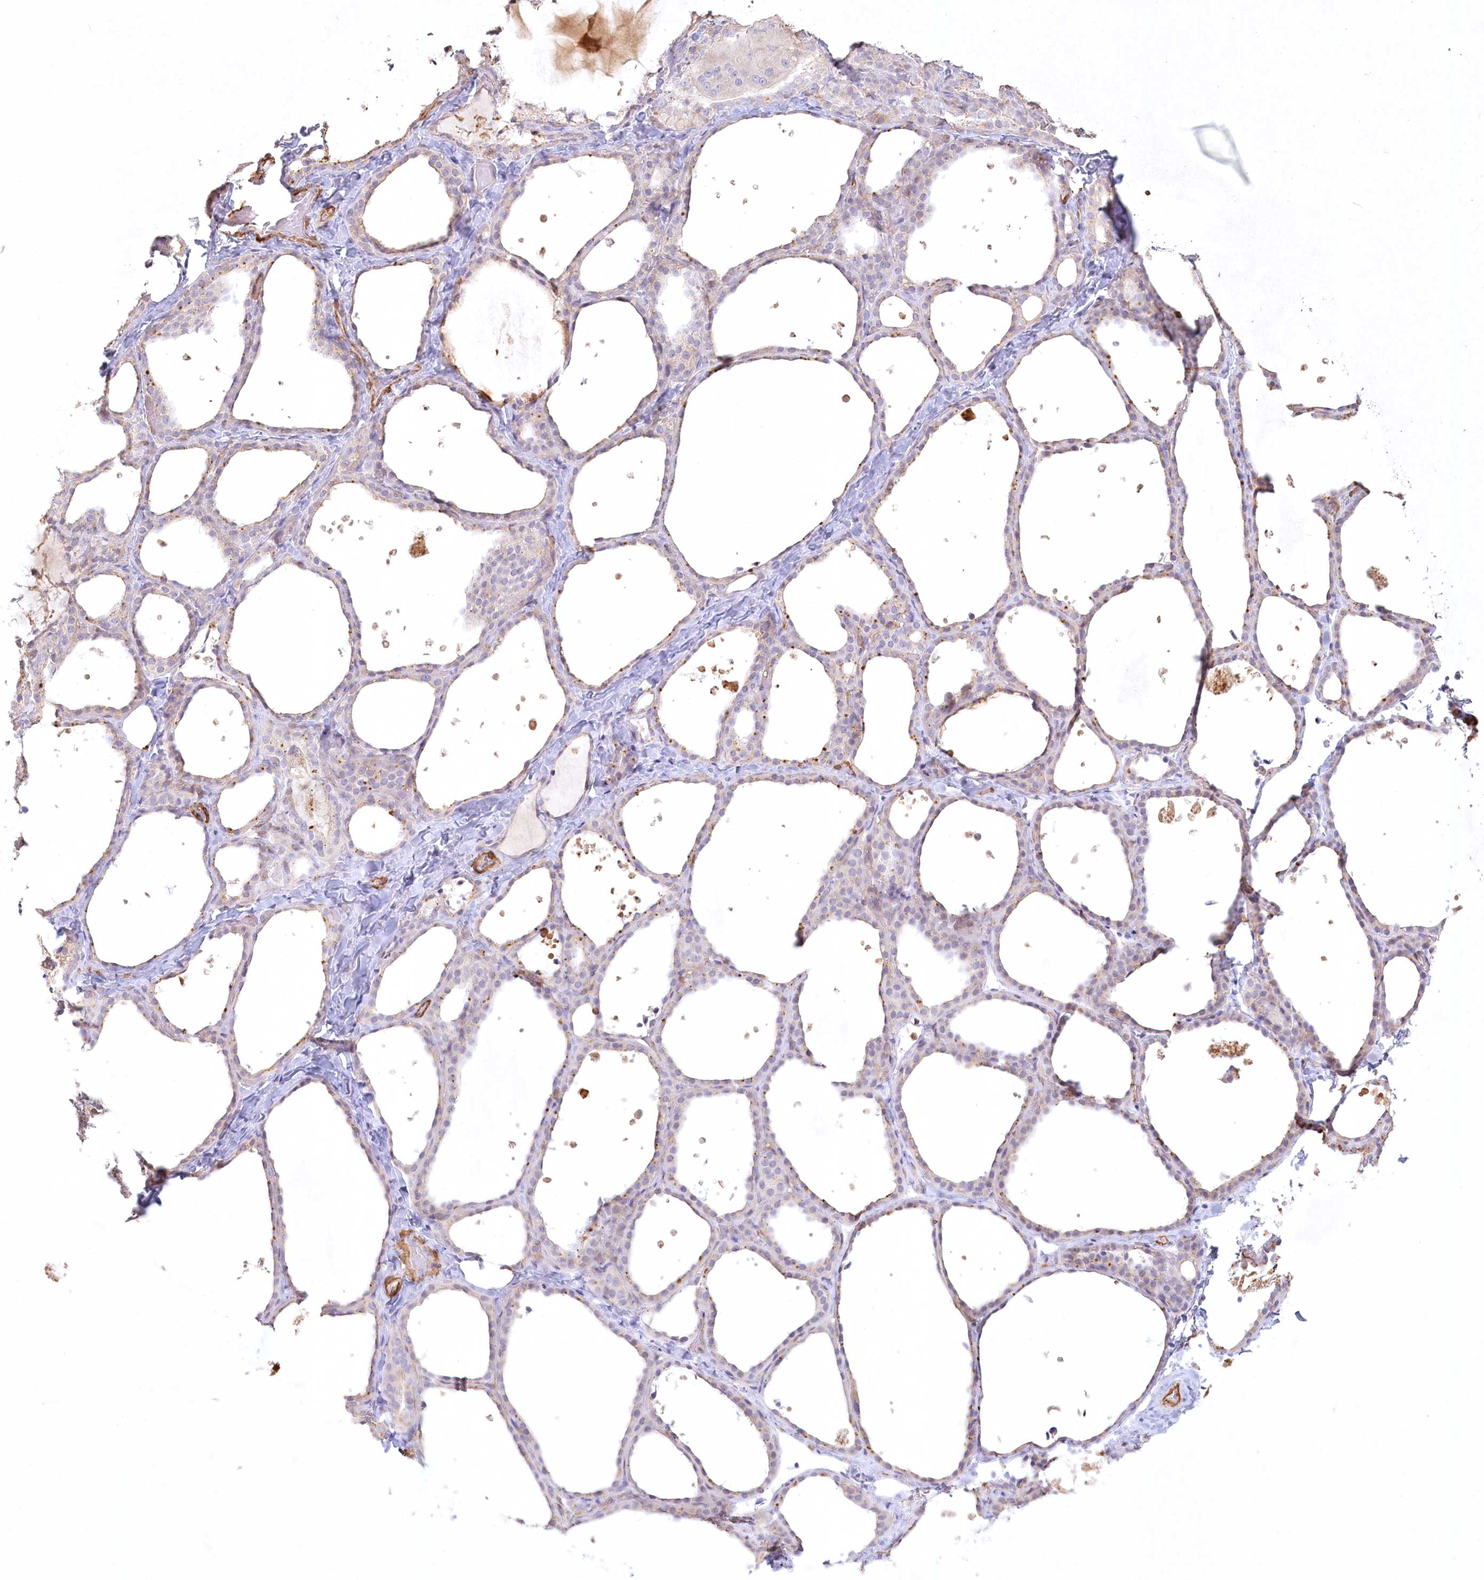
{"staining": {"intensity": "moderate", "quantity": "<25%", "location": "cytoplasmic/membranous"}, "tissue": "thyroid gland", "cell_type": "Glandular cells", "image_type": "normal", "snomed": [{"axis": "morphology", "description": "Normal tissue, NOS"}, {"axis": "topography", "description": "Thyroid gland"}], "caption": "An image showing moderate cytoplasmic/membranous positivity in approximately <25% of glandular cells in normal thyroid gland, as visualized by brown immunohistochemical staining.", "gene": "INPP4B", "patient": {"sex": "female", "age": 44}}